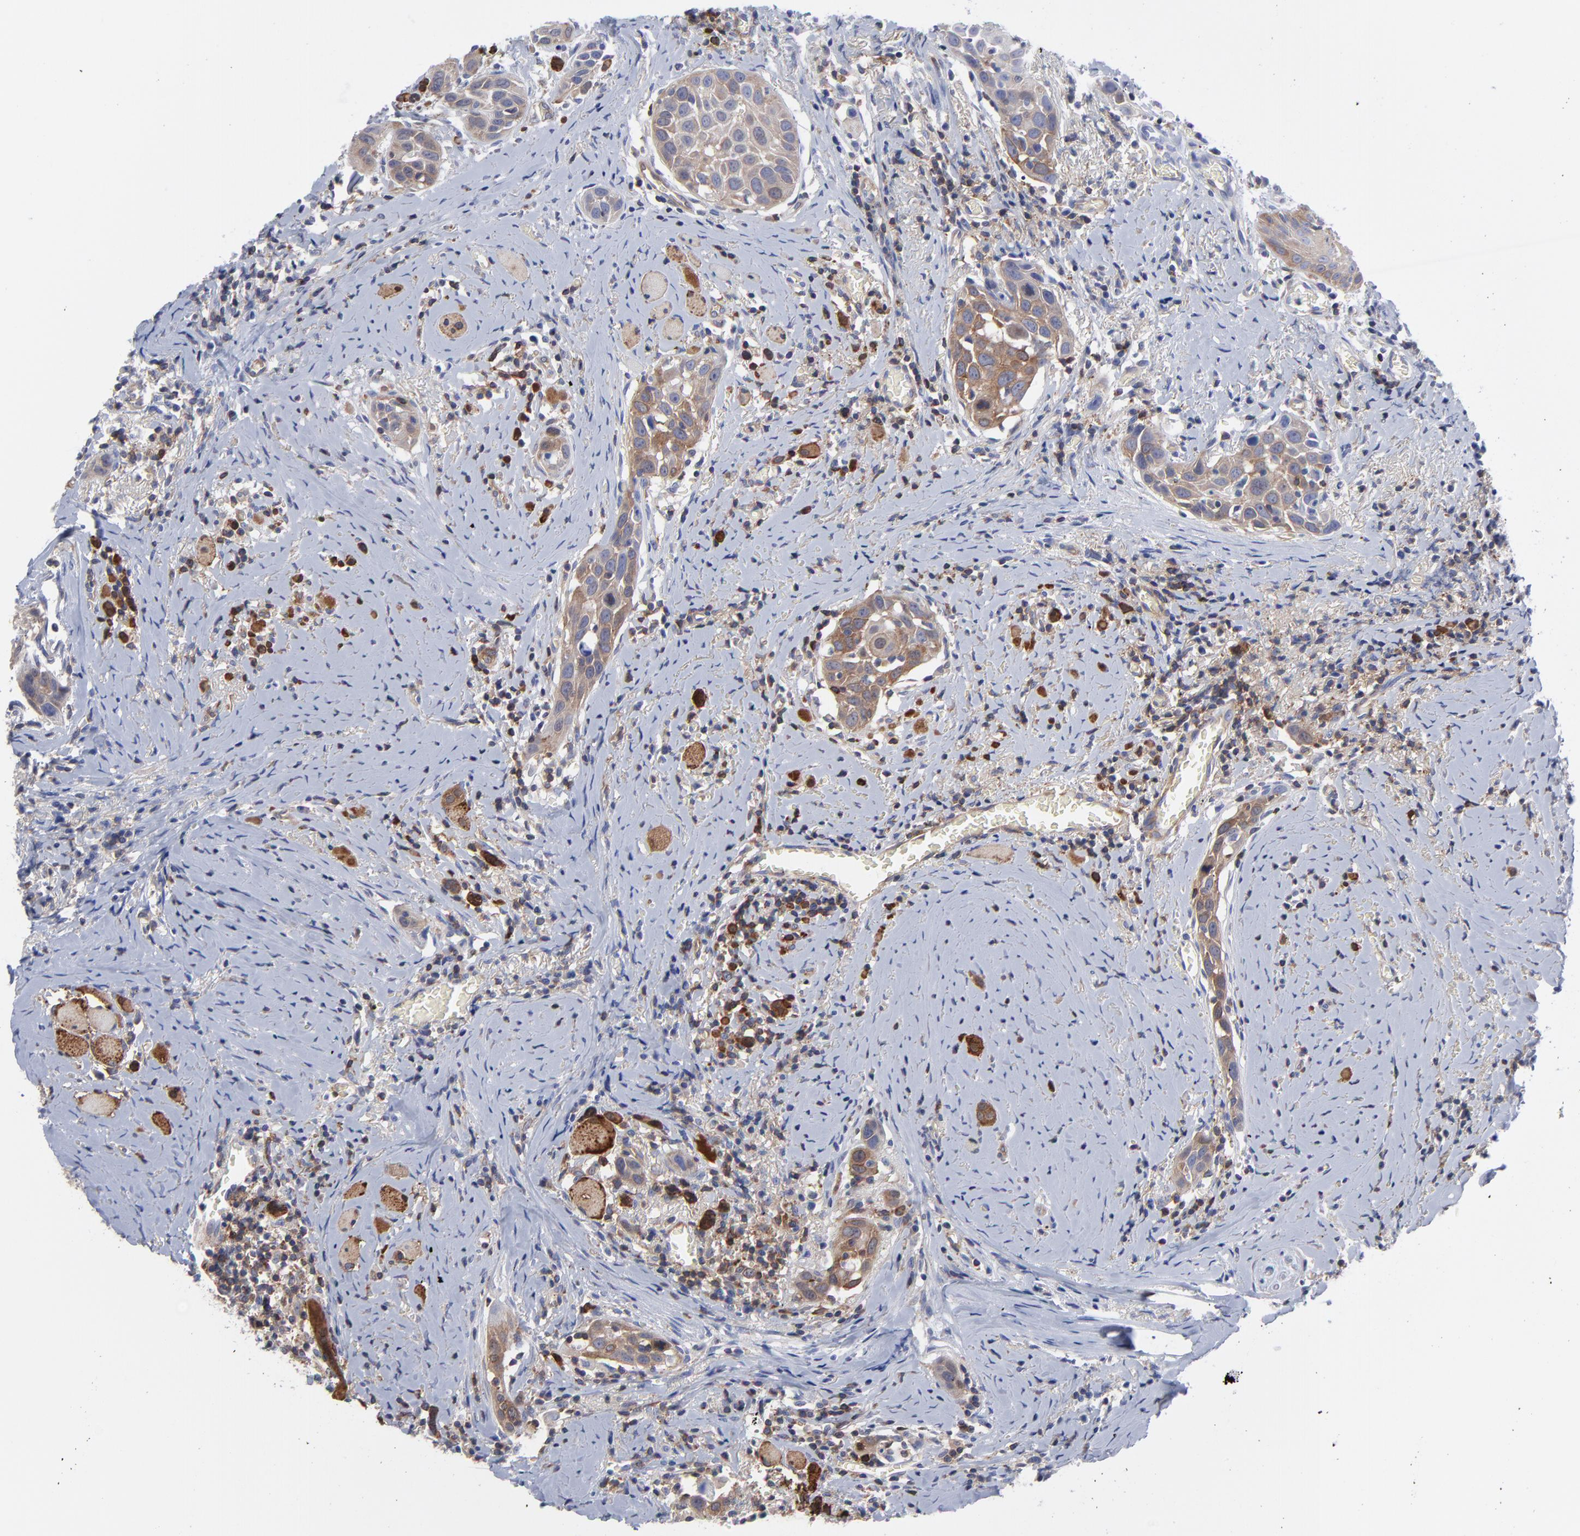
{"staining": {"intensity": "weak", "quantity": ">75%", "location": "cytoplasmic/membranous"}, "tissue": "head and neck cancer", "cell_type": "Tumor cells", "image_type": "cancer", "snomed": [{"axis": "morphology", "description": "Squamous cell carcinoma, NOS"}, {"axis": "topography", "description": "Oral tissue"}, {"axis": "topography", "description": "Head-Neck"}], "caption": "Protein staining exhibits weak cytoplasmic/membranous positivity in about >75% of tumor cells in head and neck squamous cell carcinoma.", "gene": "NFKBIA", "patient": {"sex": "female", "age": 50}}